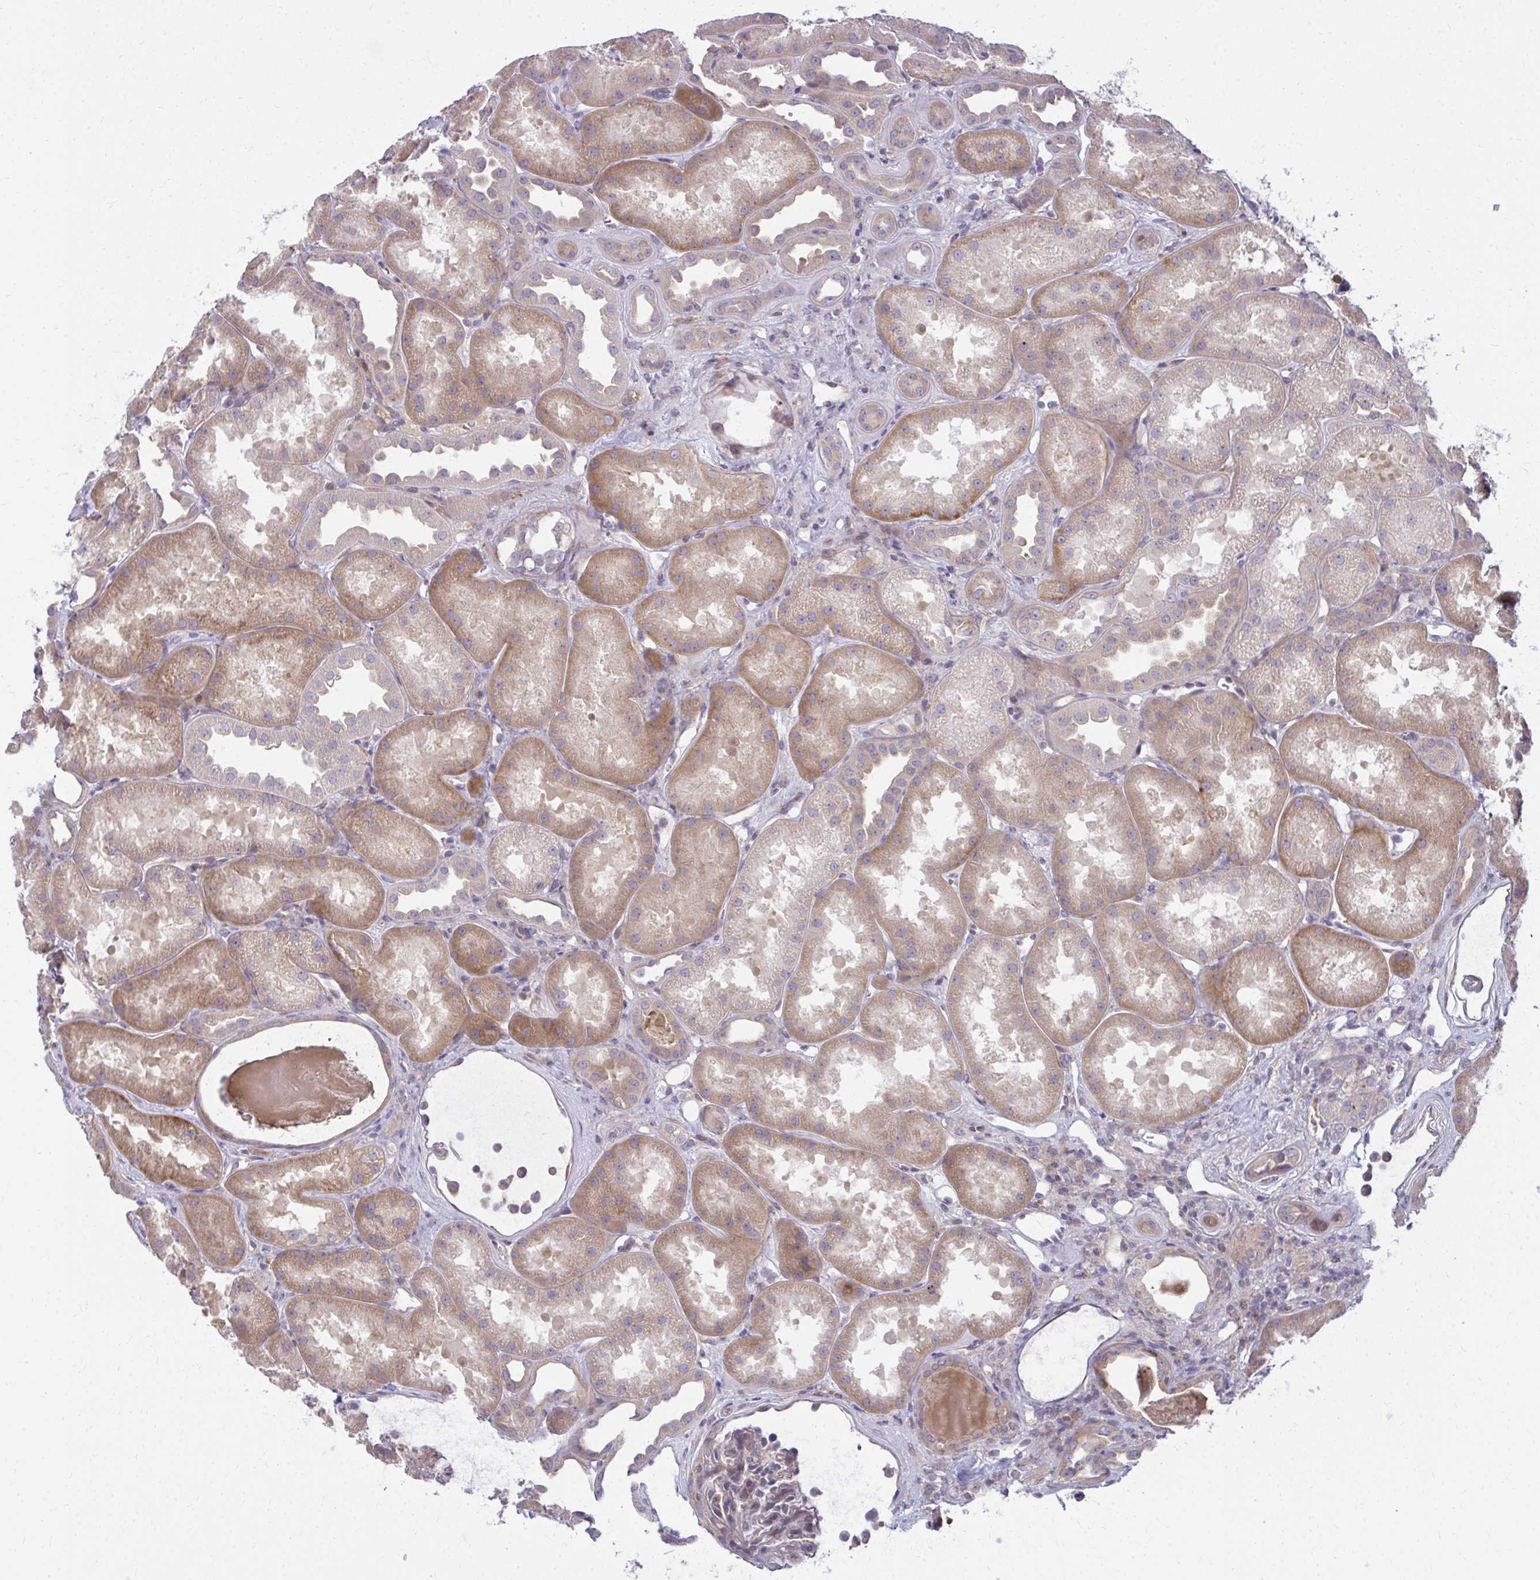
{"staining": {"intensity": "weak", "quantity": "25%-75%", "location": "cytoplasmic/membranous"}, "tissue": "kidney", "cell_type": "Cells in glomeruli", "image_type": "normal", "snomed": [{"axis": "morphology", "description": "Normal tissue, NOS"}, {"axis": "topography", "description": "Kidney"}], "caption": "Cells in glomeruli reveal weak cytoplasmic/membranous positivity in approximately 25%-75% of cells in unremarkable kidney. The staining was performed using DAB (3,3'-diaminobenzidine), with brown indicating positive protein expression. Nuclei are stained blue with hematoxylin.", "gene": "CEMP1", "patient": {"sex": "male", "age": 61}}